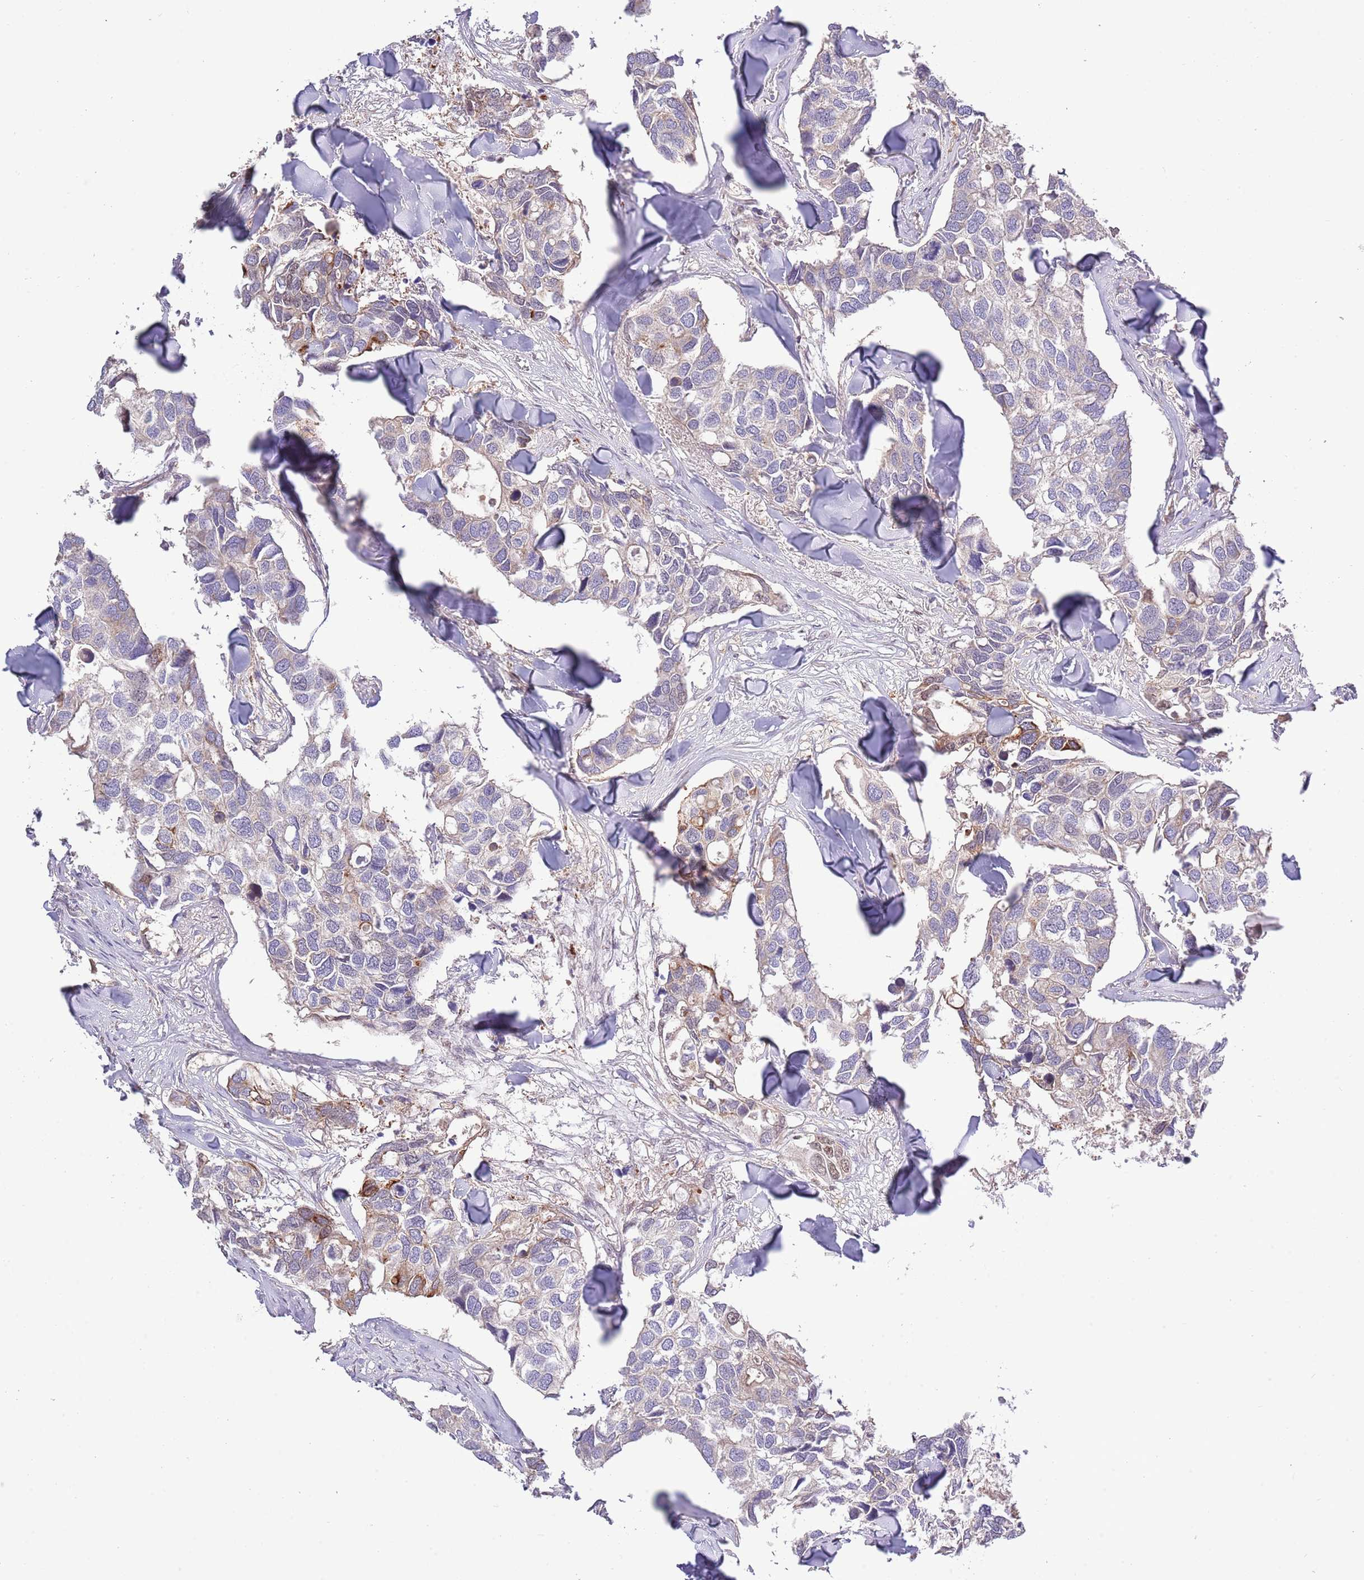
{"staining": {"intensity": "weak", "quantity": "<25%", "location": "cytoplasmic/membranous"}, "tissue": "breast cancer", "cell_type": "Tumor cells", "image_type": "cancer", "snomed": [{"axis": "morphology", "description": "Duct carcinoma"}, {"axis": "topography", "description": "Breast"}], "caption": "Breast intraductal carcinoma stained for a protein using IHC reveals no expression tumor cells.", "gene": "ARL2BP", "patient": {"sex": "female", "age": 83}}